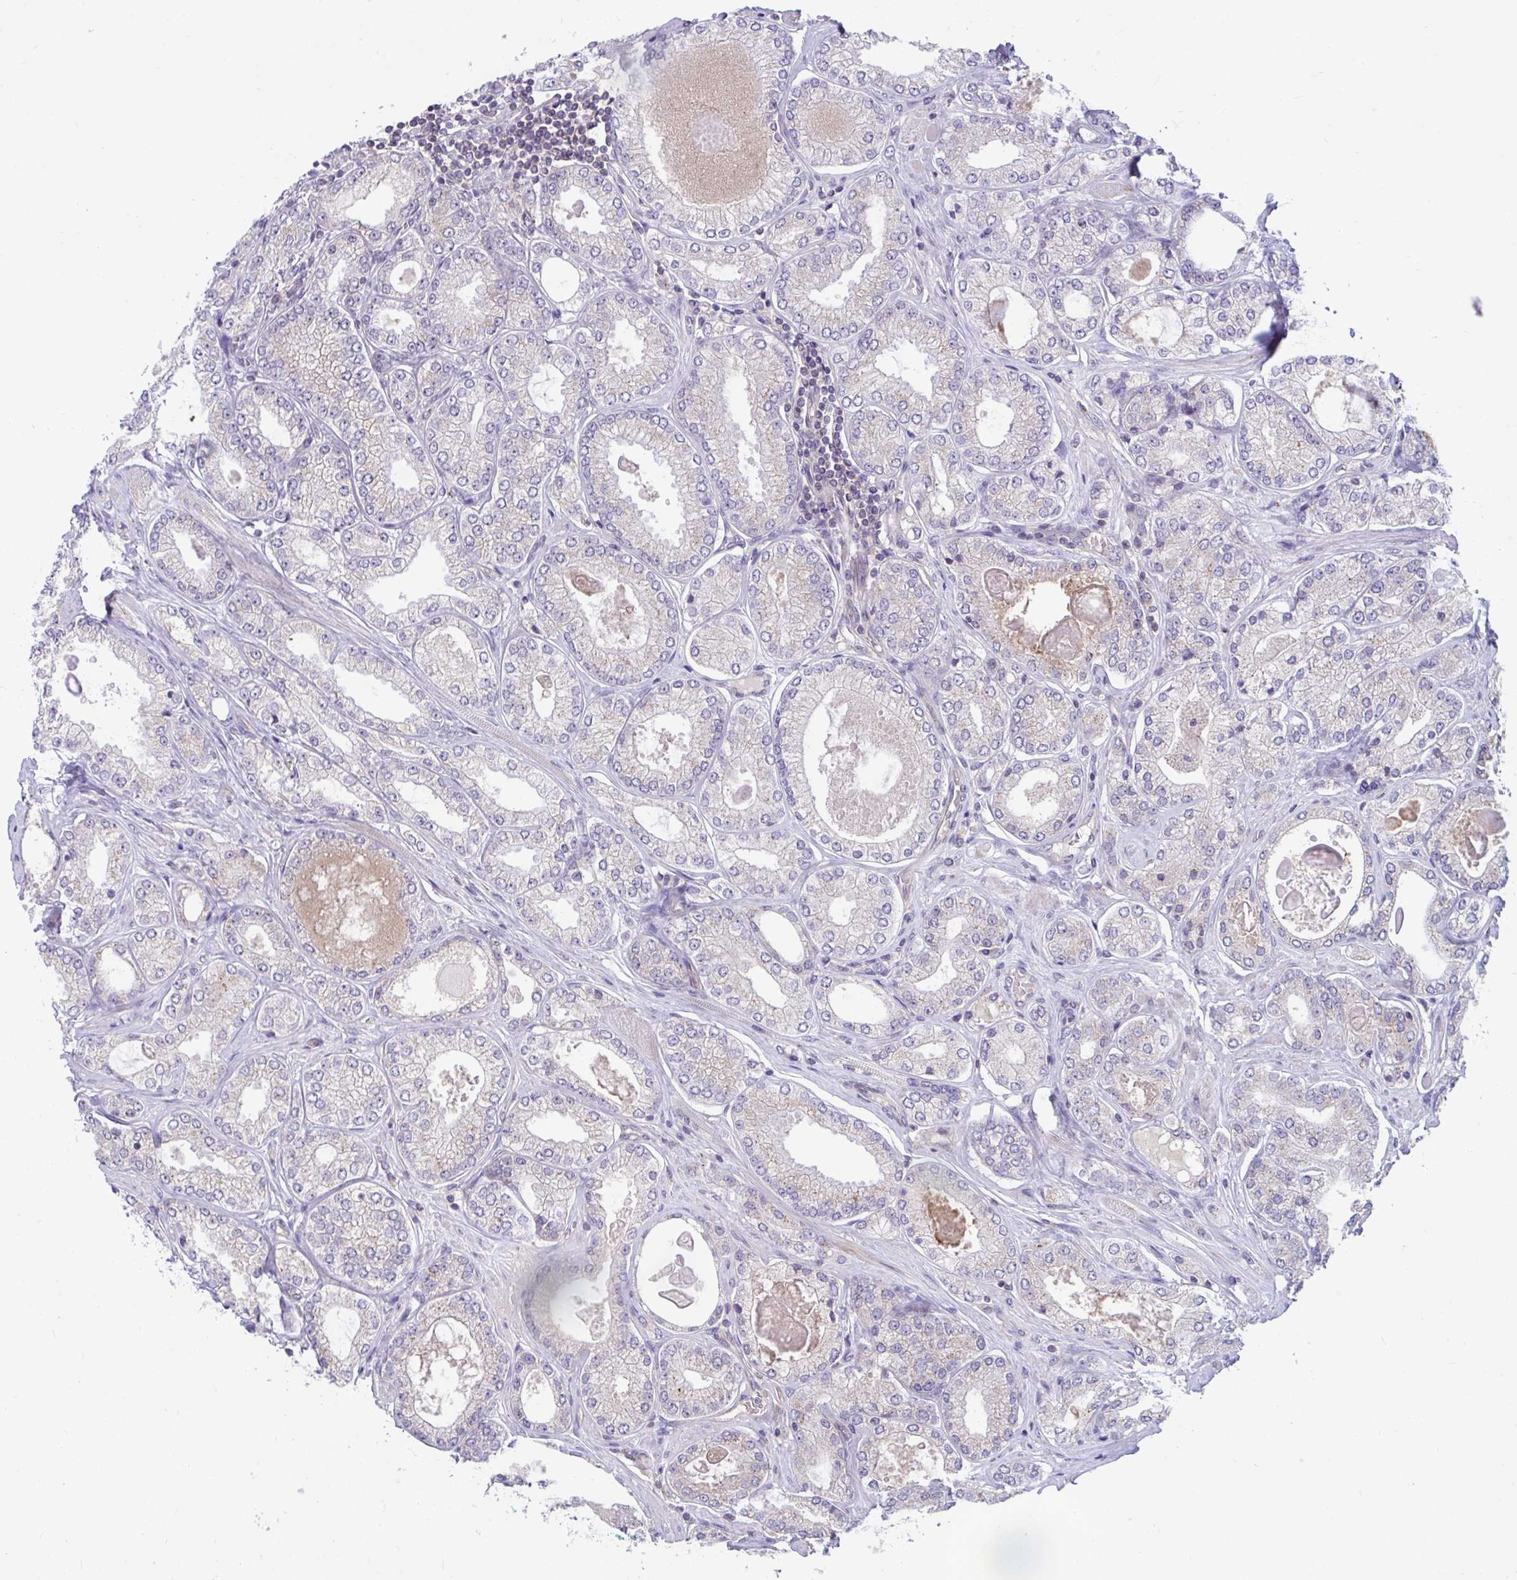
{"staining": {"intensity": "weak", "quantity": "25%-75%", "location": "cytoplasmic/membranous"}, "tissue": "prostate cancer", "cell_type": "Tumor cells", "image_type": "cancer", "snomed": [{"axis": "morphology", "description": "Adenocarcinoma, High grade"}, {"axis": "topography", "description": "Prostate"}], "caption": "A brown stain highlights weak cytoplasmic/membranous staining of a protein in prostate adenocarcinoma (high-grade) tumor cells.", "gene": "IST1", "patient": {"sex": "male", "age": 68}}